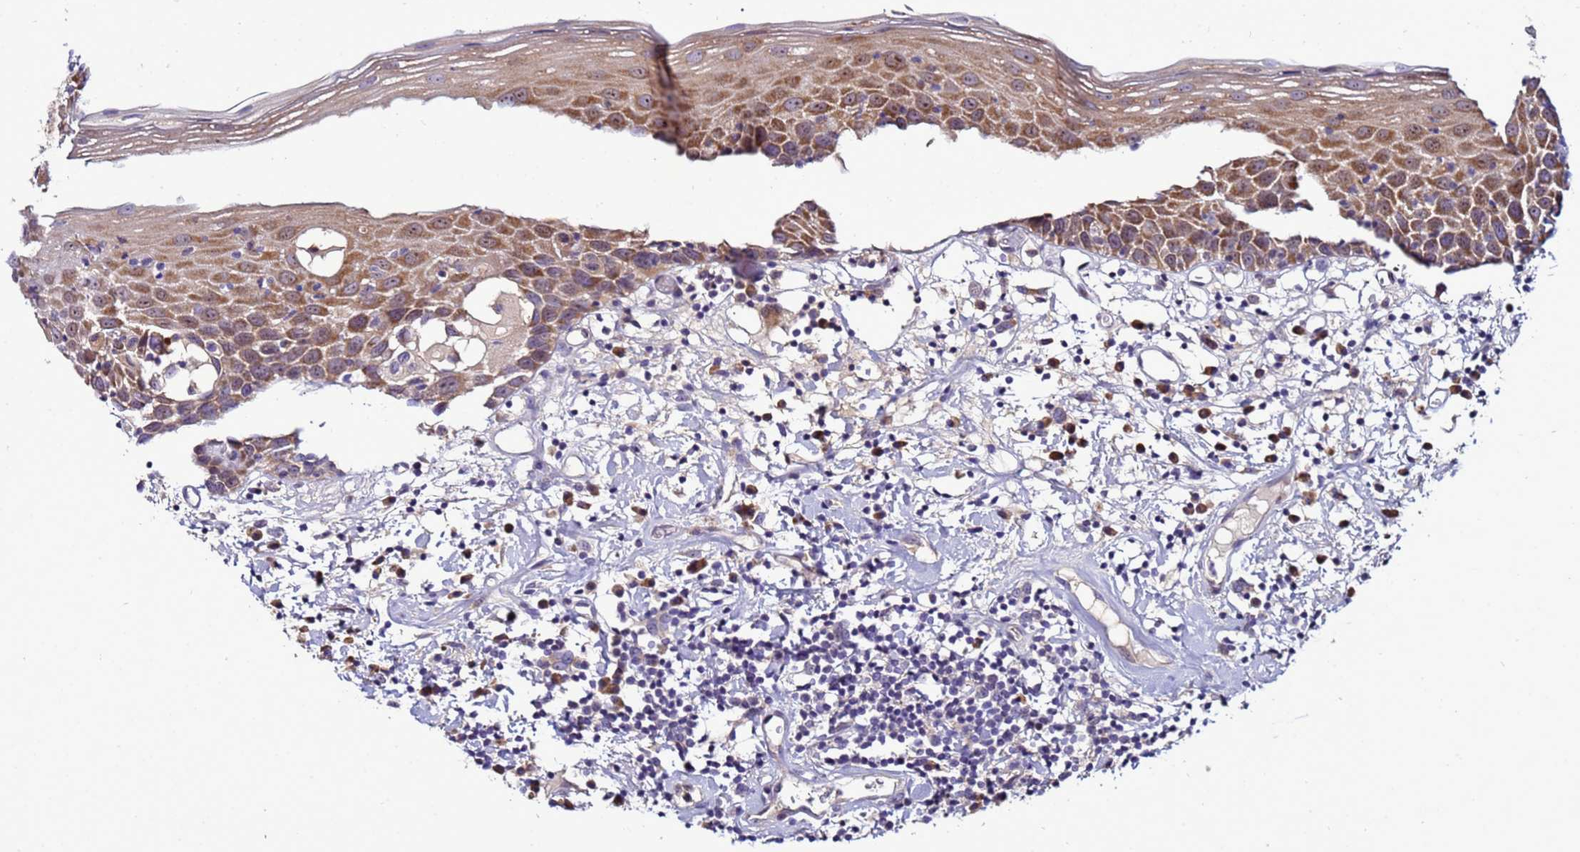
{"staining": {"intensity": "moderate", "quantity": ">75%", "location": "cytoplasmic/membranous,nuclear"}, "tissue": "oral mucosa", "cell_type": "Squamous epithelial cells", "image_type": "normal", "snomed": [{"axis": "morphology", "description": "Normal tissue, NOS"}, {"axis": "topography", "description": "Oral tissue"}], "caption": "A brown stain shows moderate cytoplasmic/membranous,nuclear expression of a protein in squamous epithelial cells of normal oral mucosa.", "gene": "NOL8", "patient": {"sex": "male", "age": 74}}